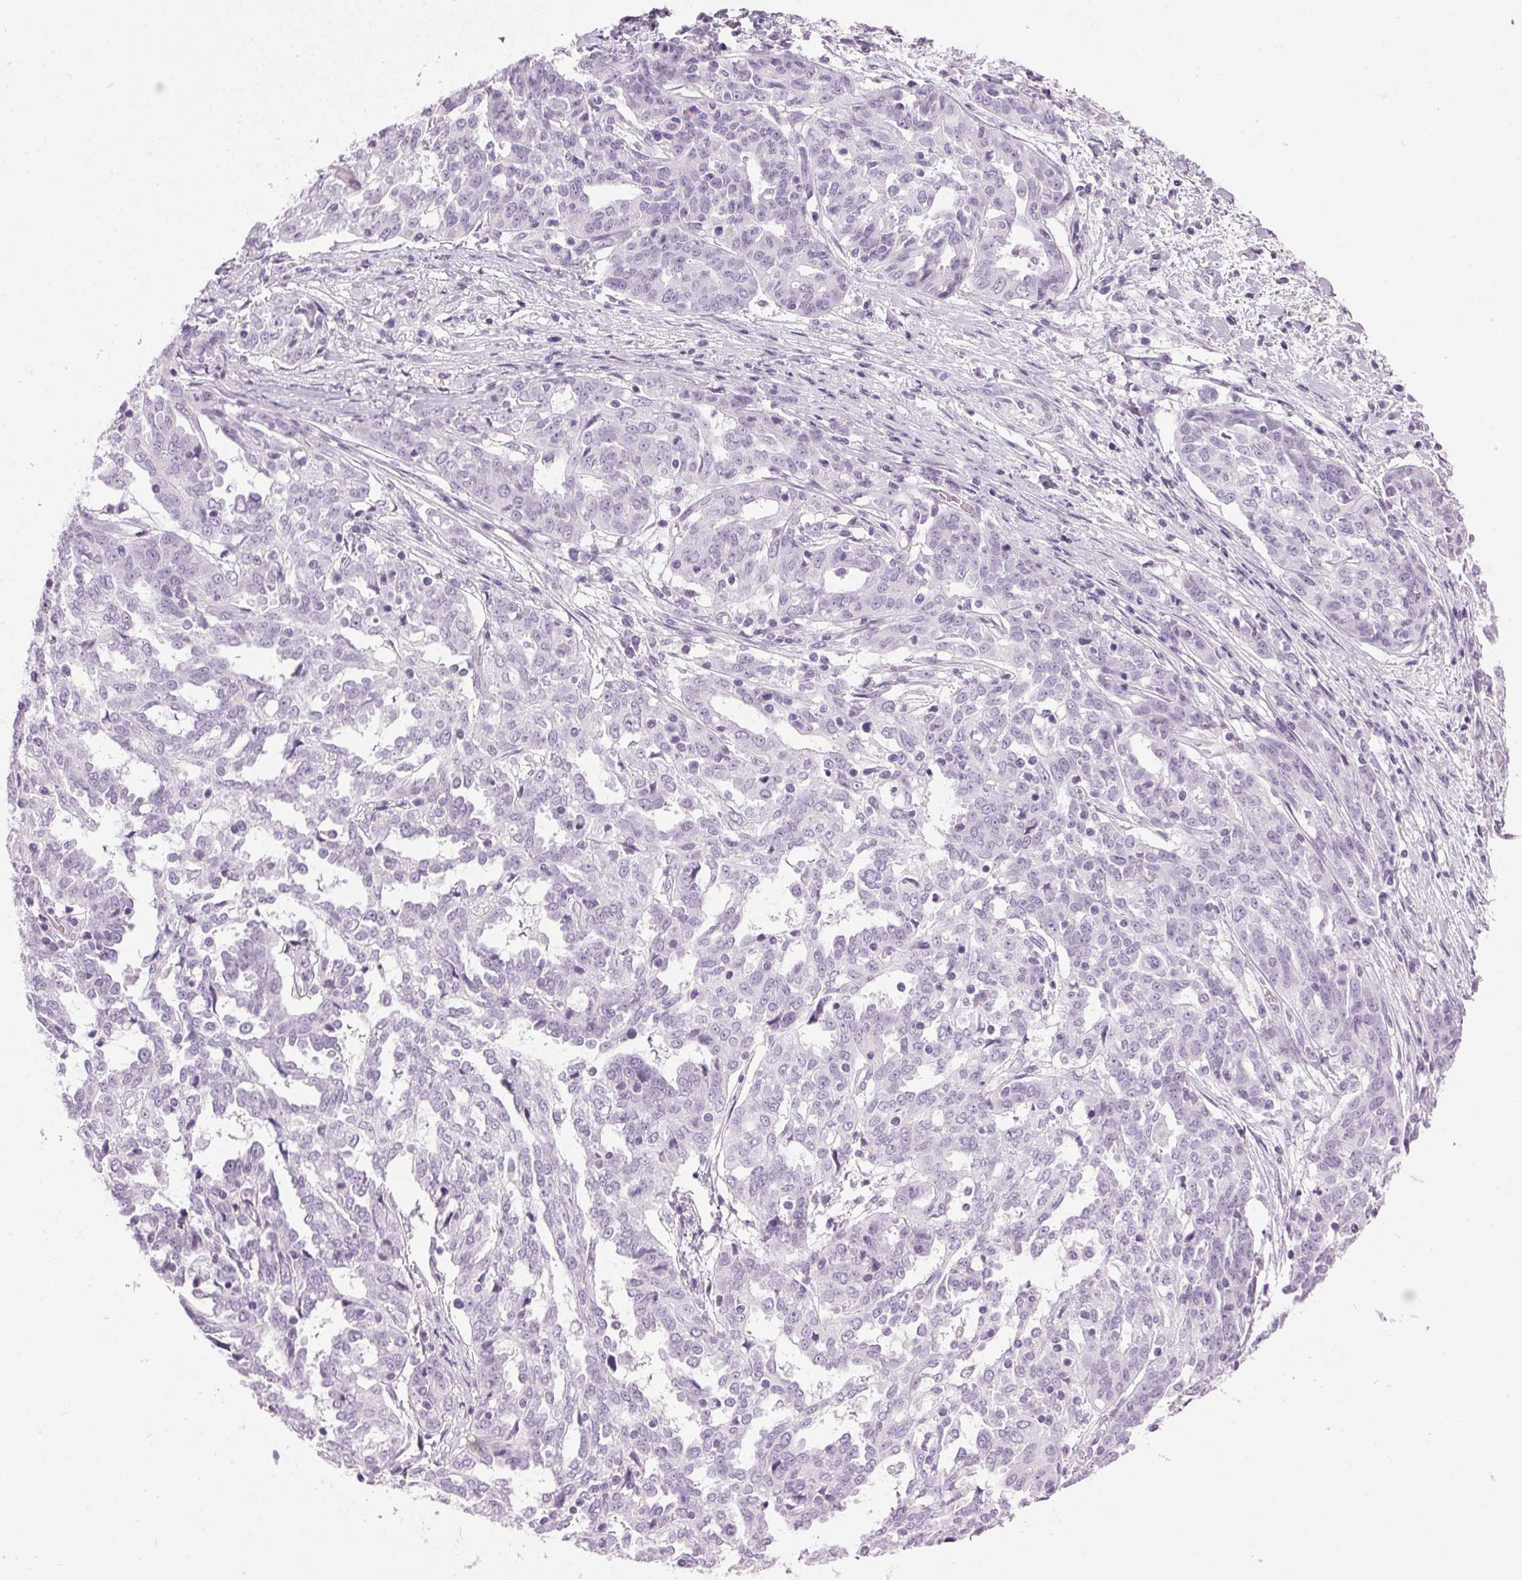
{"staining": {"intensity": "negative", "quantity": "none", "location": "none"}, "tissue": "ovarian cancer", "cell_type": "Tumor cells", "image_type": "cancer", "snomed": [{"axis": "morphology", "description": "Cystadenocarcinoma, serous, NOS"}, {"axis": "topography", "description": "Ovary"}], "caption": "This is a photomicrograph of IHC staining of ovarian cancer (serous cystadenocarcinoma), which shows no positivity in tumor cells. The staining is performed using DAB (3,3'-diaminobenzidine) brown chromogen with nuclei counter-stained in using hematoxylin.", "gene": "SP7", "patient": {"sex": "female", "age": 67}}